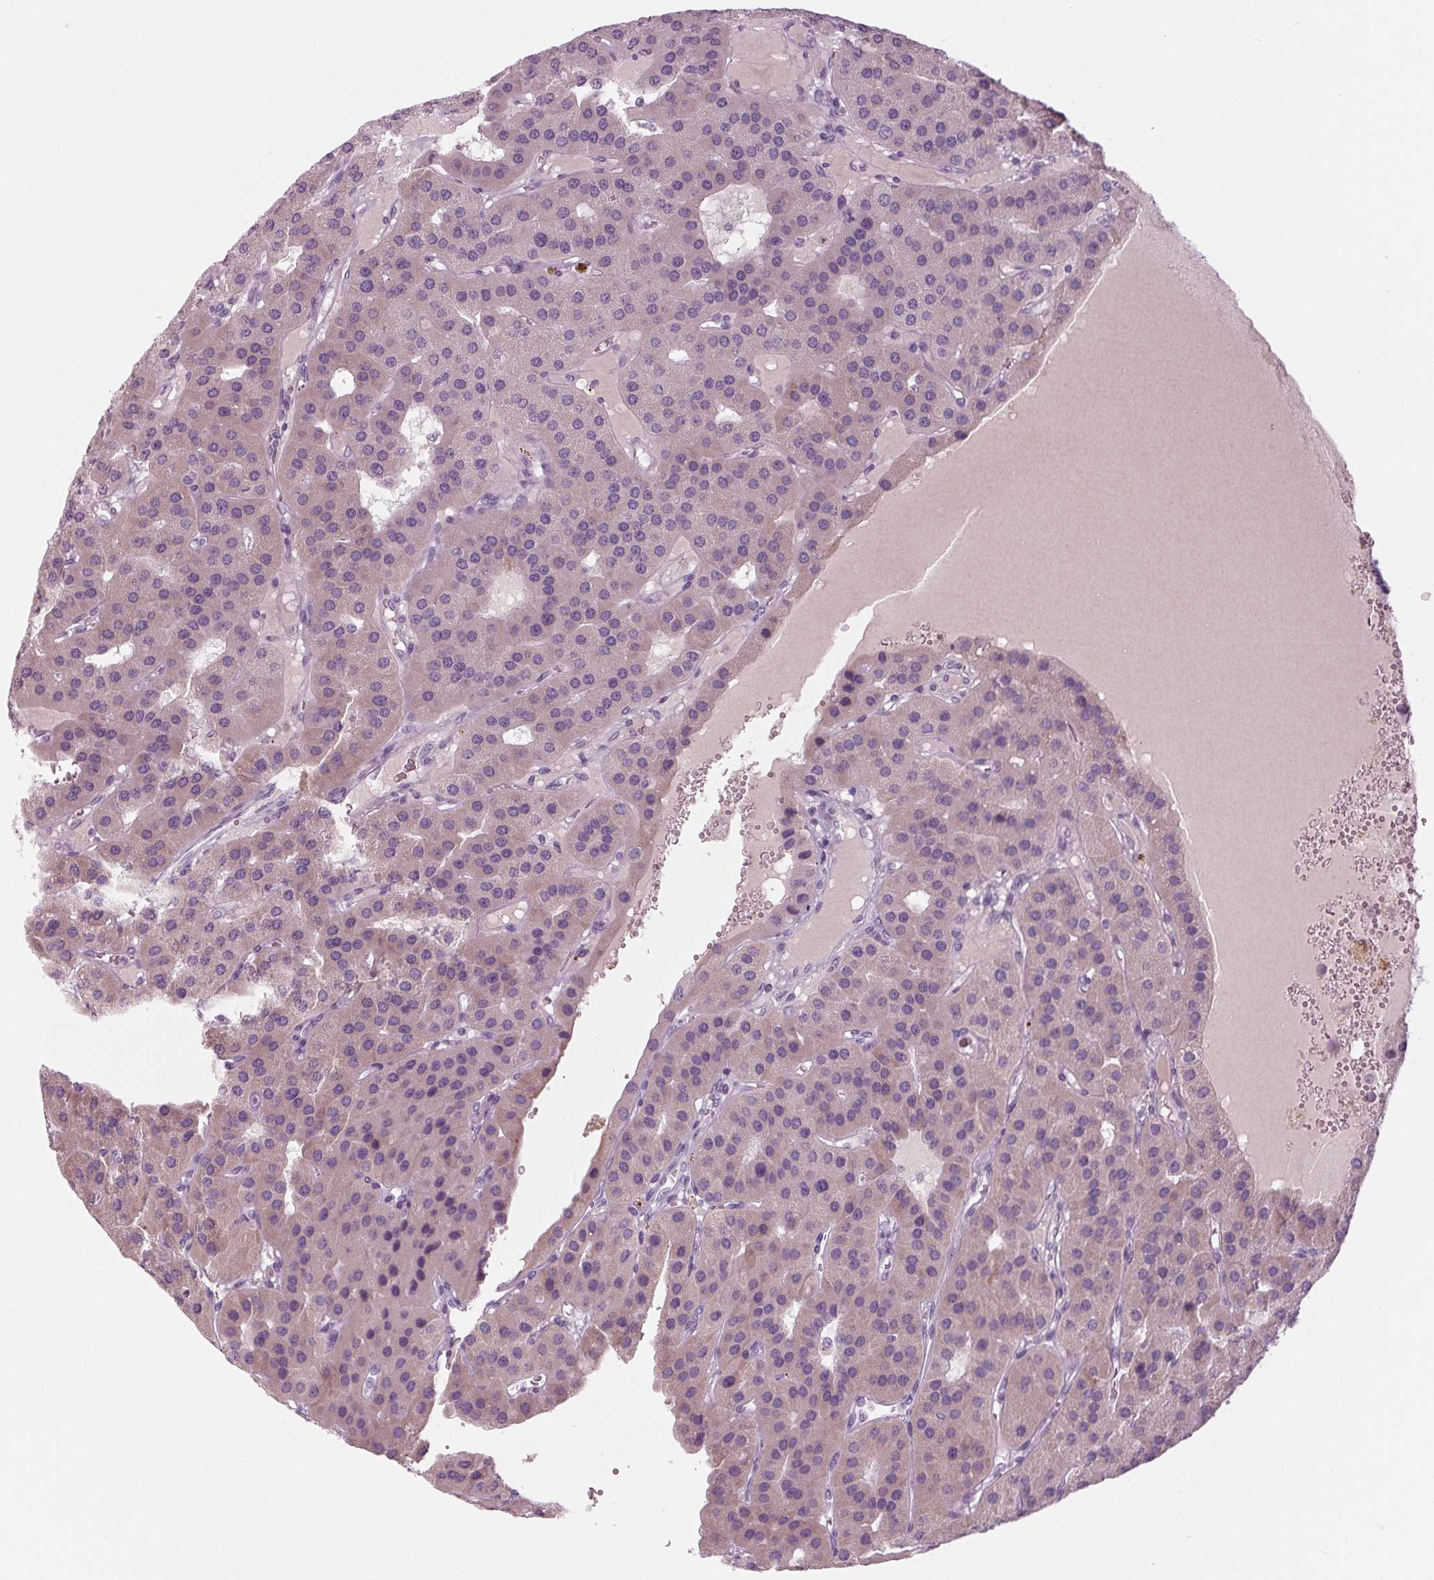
{"staining": {"intensity": "negative", "quantity": "none", "location": "none"}, "tissue": "parathyroid gland", "cell_type": "Glandular cells", "image_type": "normal", "snomed": [{"axis": "morphology", "description": "Normal tissue, NOS"}, {"axis": "morphology", "description": "Adenoma, NOS"}, {"axis": "topography", "description": "Parathyroid gland"}], "caption": "High magnification brightfield microscopy of normal parathyroid gland stained with DAB (brown) and counterstained with hematoxylin (blue): glandular cells show no significant expression. The staining was performed using DAB to visualize the protein expression in brown, while the nuclei were stained in blue with hematoxylin (Magnification: 20x).", "gene": "CYP3A43", "patient": {"sex": "female", "age": 86}}